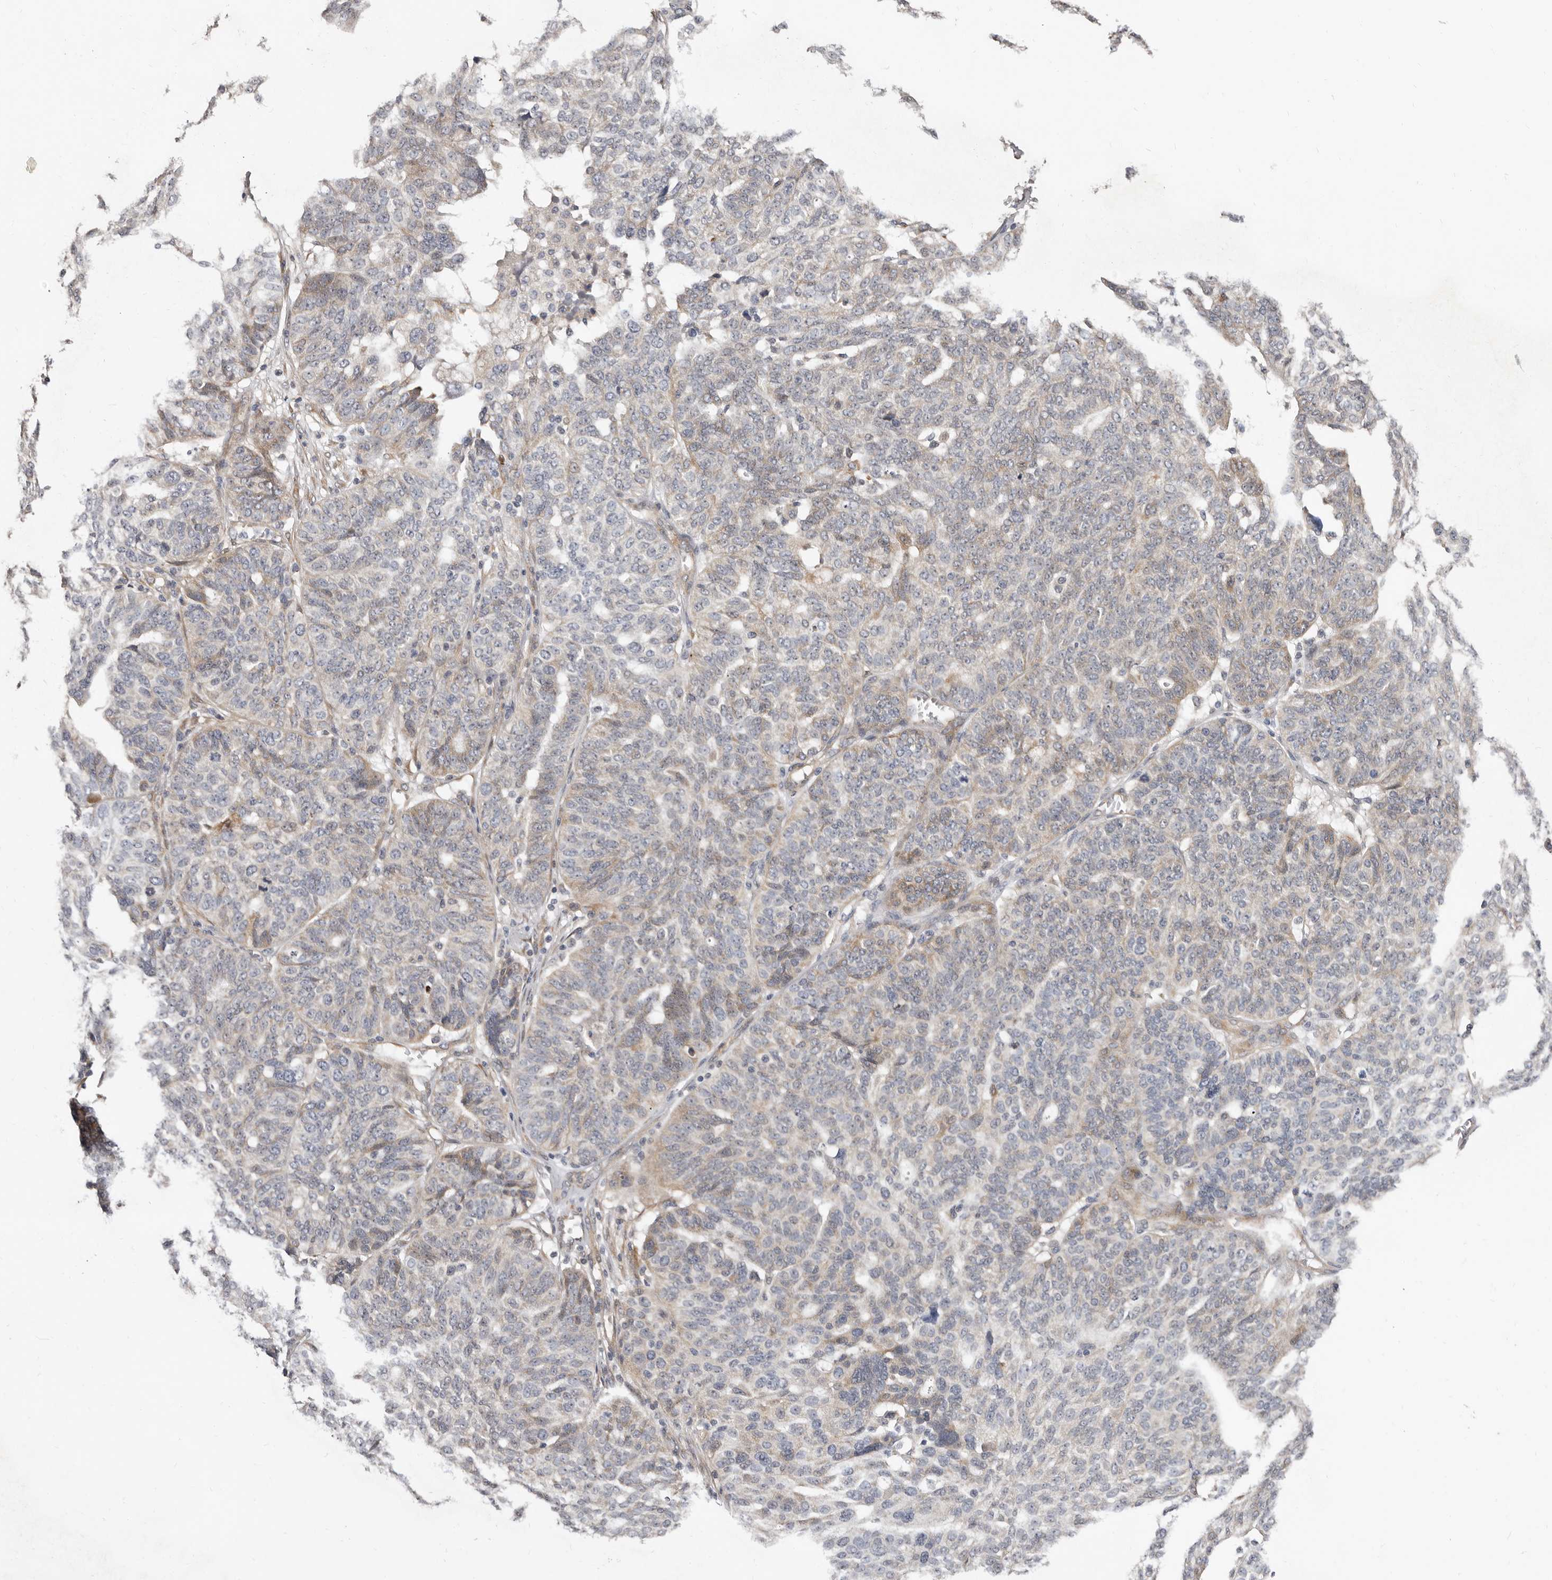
{"staining": {"intensity": "negative", "quantity": "none", "location": "none"}, "tissue": "ovarian cancer", "cell_type": "Tumor cells", "image_type": "cancer", "snomed": [{"axis": "morphology", "description": "Cystadenocarcinoma, serous, NOS"}, {"axis": "topography", "description": "Ovary"}], "caption": "Tumor cells are negative for protein expression in human ovarian cancer.", "gene": "SBDS", "patient": {"sex": "female", "age": 59}}